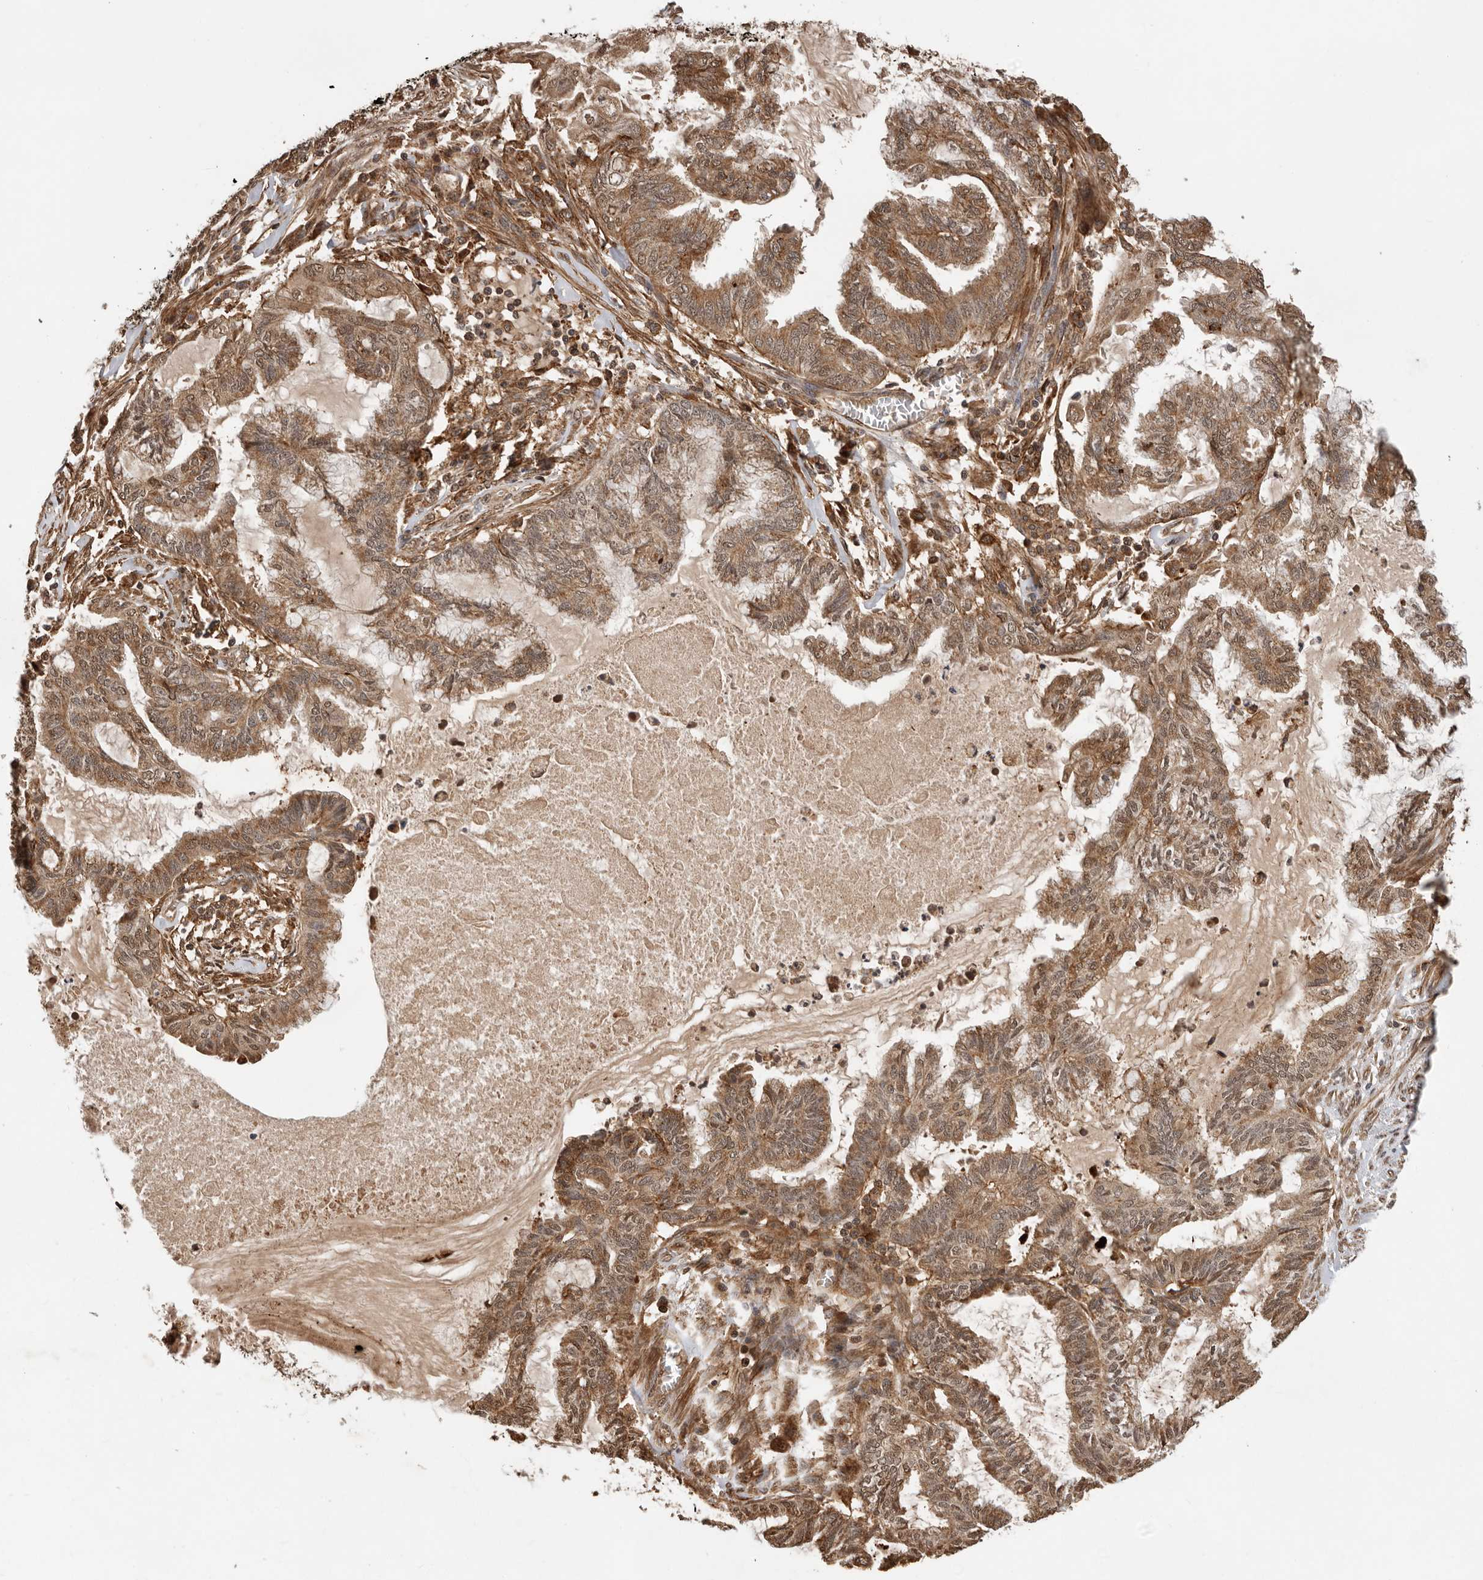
{"staining": {"intensity": "moderate", "quantity": ">75%", "location": "cytoplasmic/membranous,nuclear"}, "tissue": "endometrial cancer", "cell_type": "Tumor cells", "image_type": "cancer", "snomed": [{"axis": "morphology", "description": "Adenocarcinoma, NOS"}, {"axis": "topography", "description": "Endometrium"}], "caption": "Brown immunohistochemical staining in endometrial cancer (adenocarcinoma) exhibits moderate cytoplasmic/membranous and nuclear positivity in about >75% of tumor cells.", "gene": "RNF157", "patient": {"sex": "female", "age": 86}}